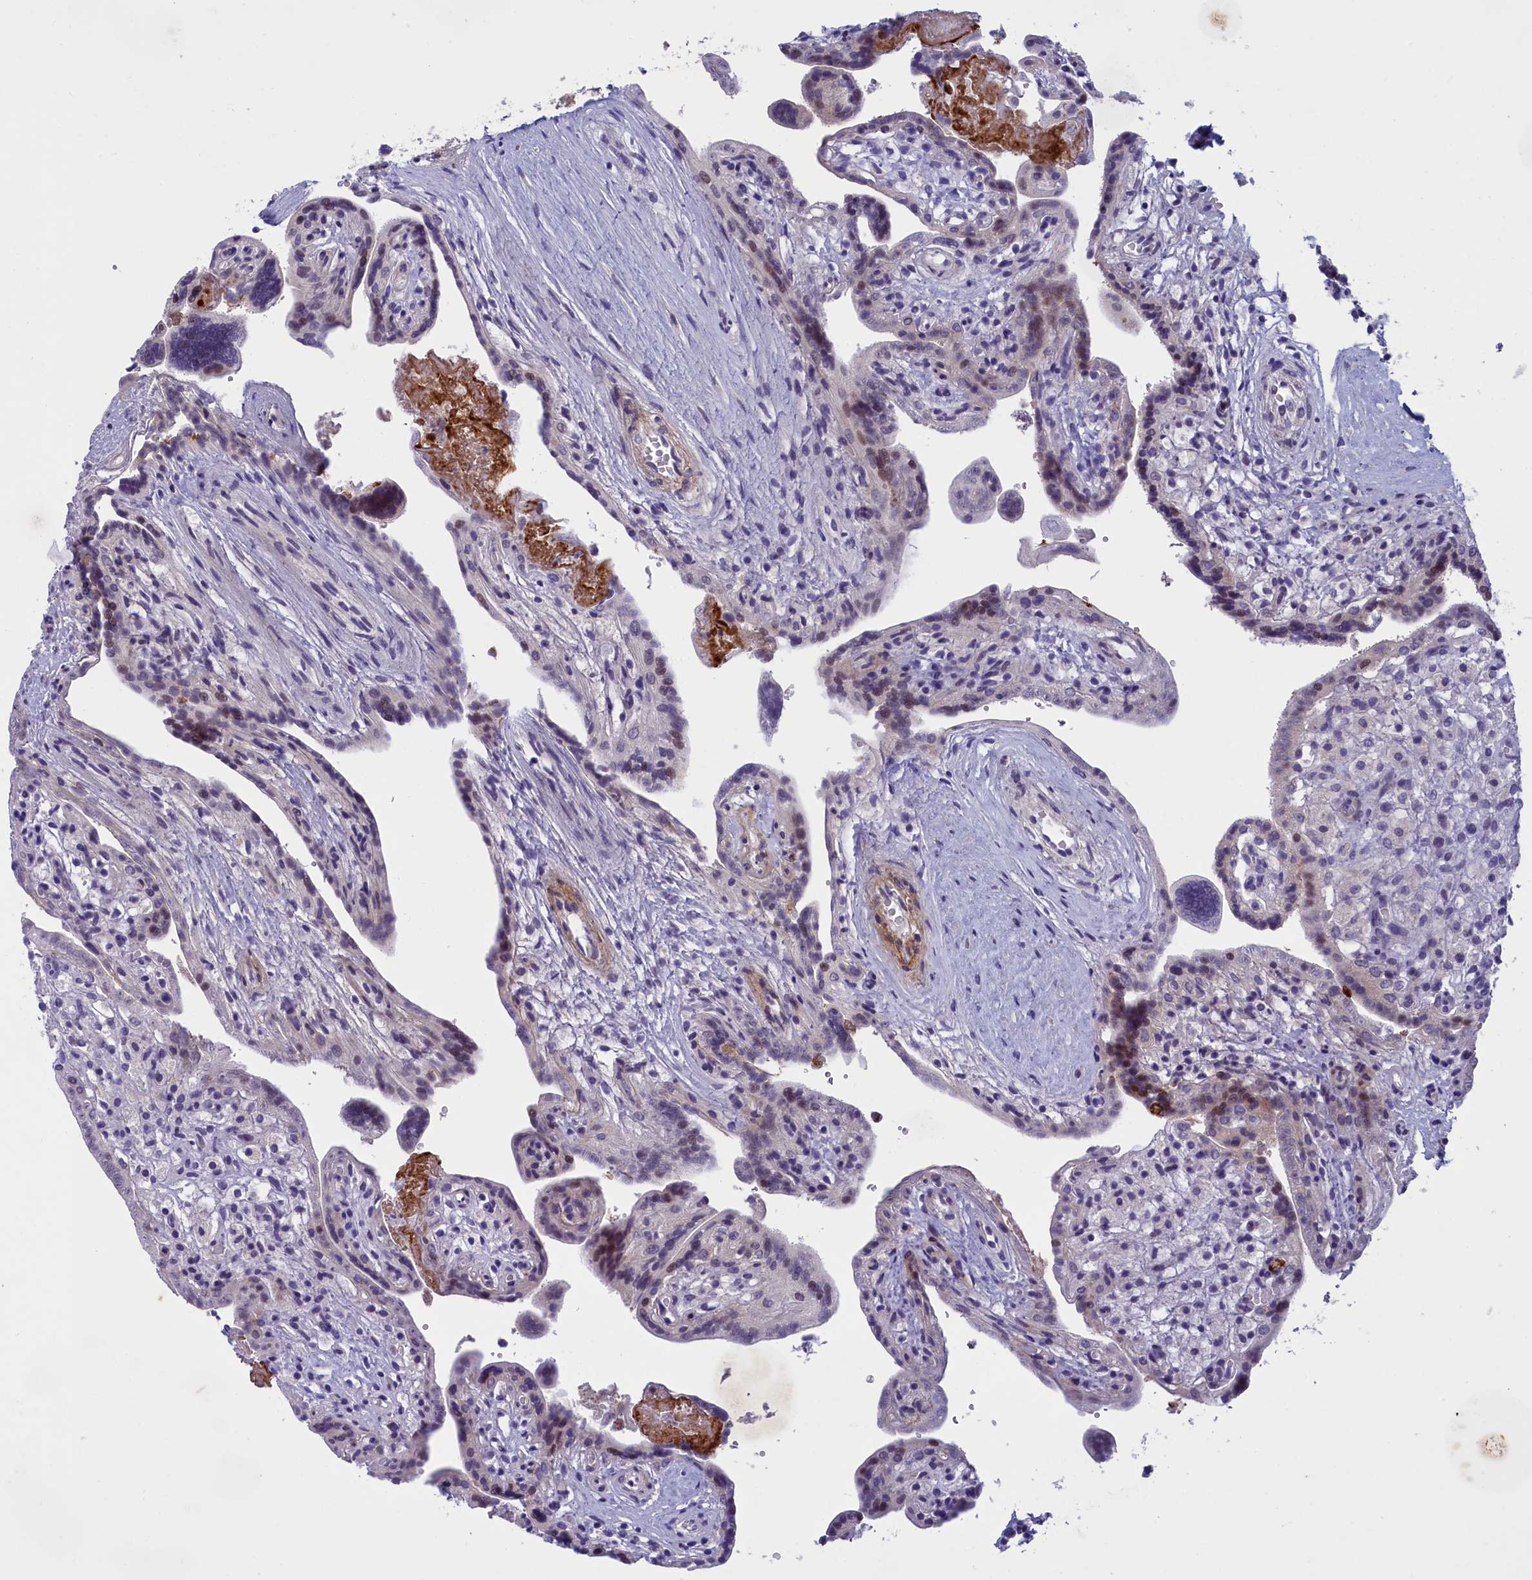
{"staining": {"intensity": "moderate", "quantity": "<25%", "location": "nuclear"}, "tissue": "placenta", "cell_type": "Trophoblastic cells", "image_type": "normal", "snomed": [{"axis": "morphology", "description": "Normal tissue, NOS"}, {"axis": "topography", "description": "Placenta"}], "caption": "Immunohistochemical staining of benign placenta displays low levels of moderate nuclear positivity in about <25% of trophoblastic cells. (Stains: DAB (3,3'-diaminobenzidine) in brown, nuclei in blue, Microscopy: brightfield microscopy at high magnification).", "gene": "LOXL1", "patient": {"sex": "female", "age": 37}}